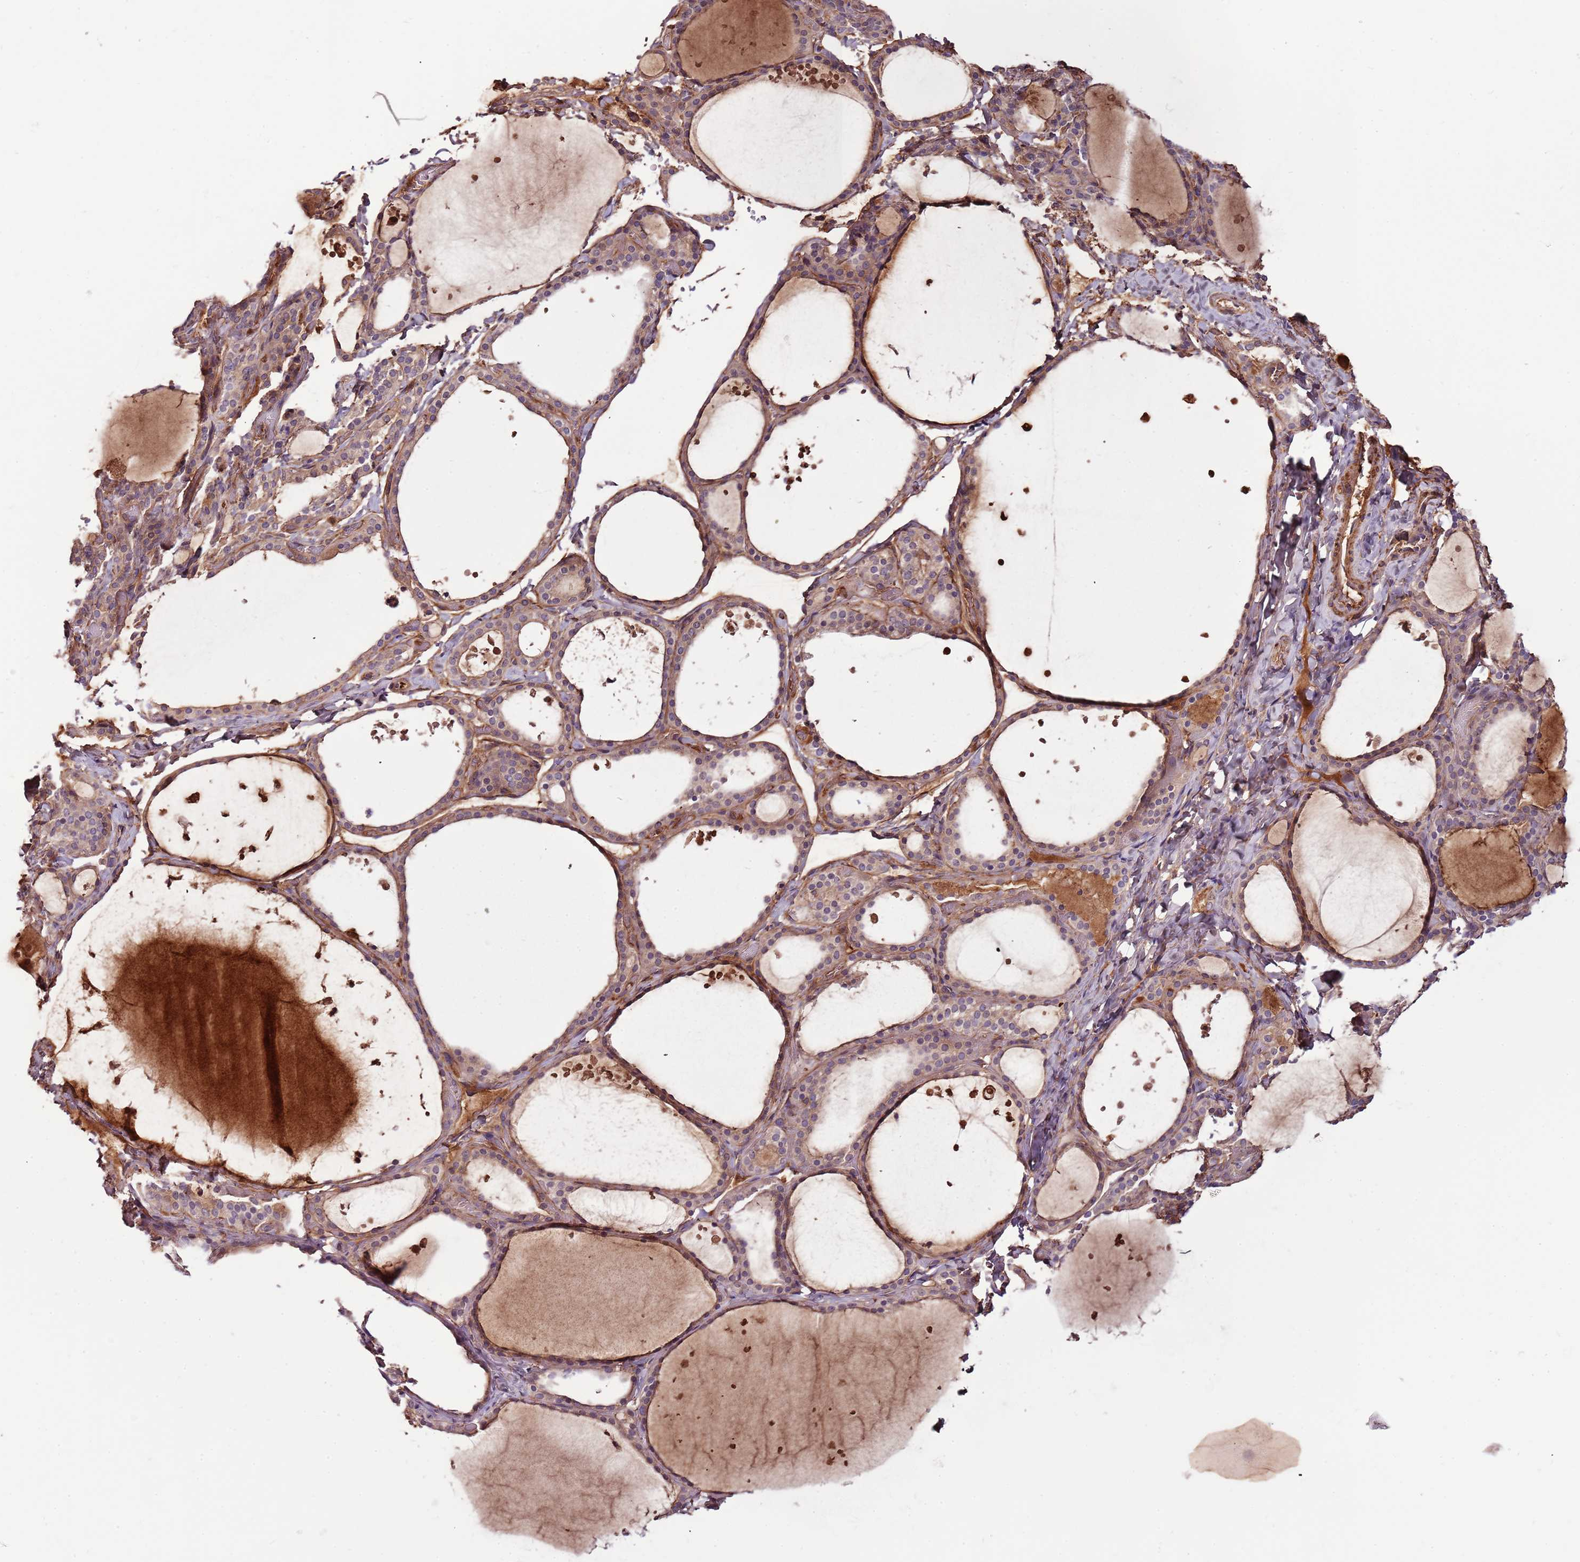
{"staining": {"intensity": "weak", "quantity": ">75%", "location": "cytoplasmic/membranous"}, "tissue": "thyroid gland", "cell_type": "Glandular cells", "image_type": "normal", "snomed": [{"axis": "morphology", "description": "Normal tissue, NOS"}, {"axis": "topography", "description": "Thyroid gland"}], "caption": "Immunohistochemical staining of unremarkable thyroid gland exhibits weak cytoplasmic/membranous protein positivity in approximately >75% of glandular cells.", "gene": "DENR", "patient": {"sex": "female", "age": 44}}